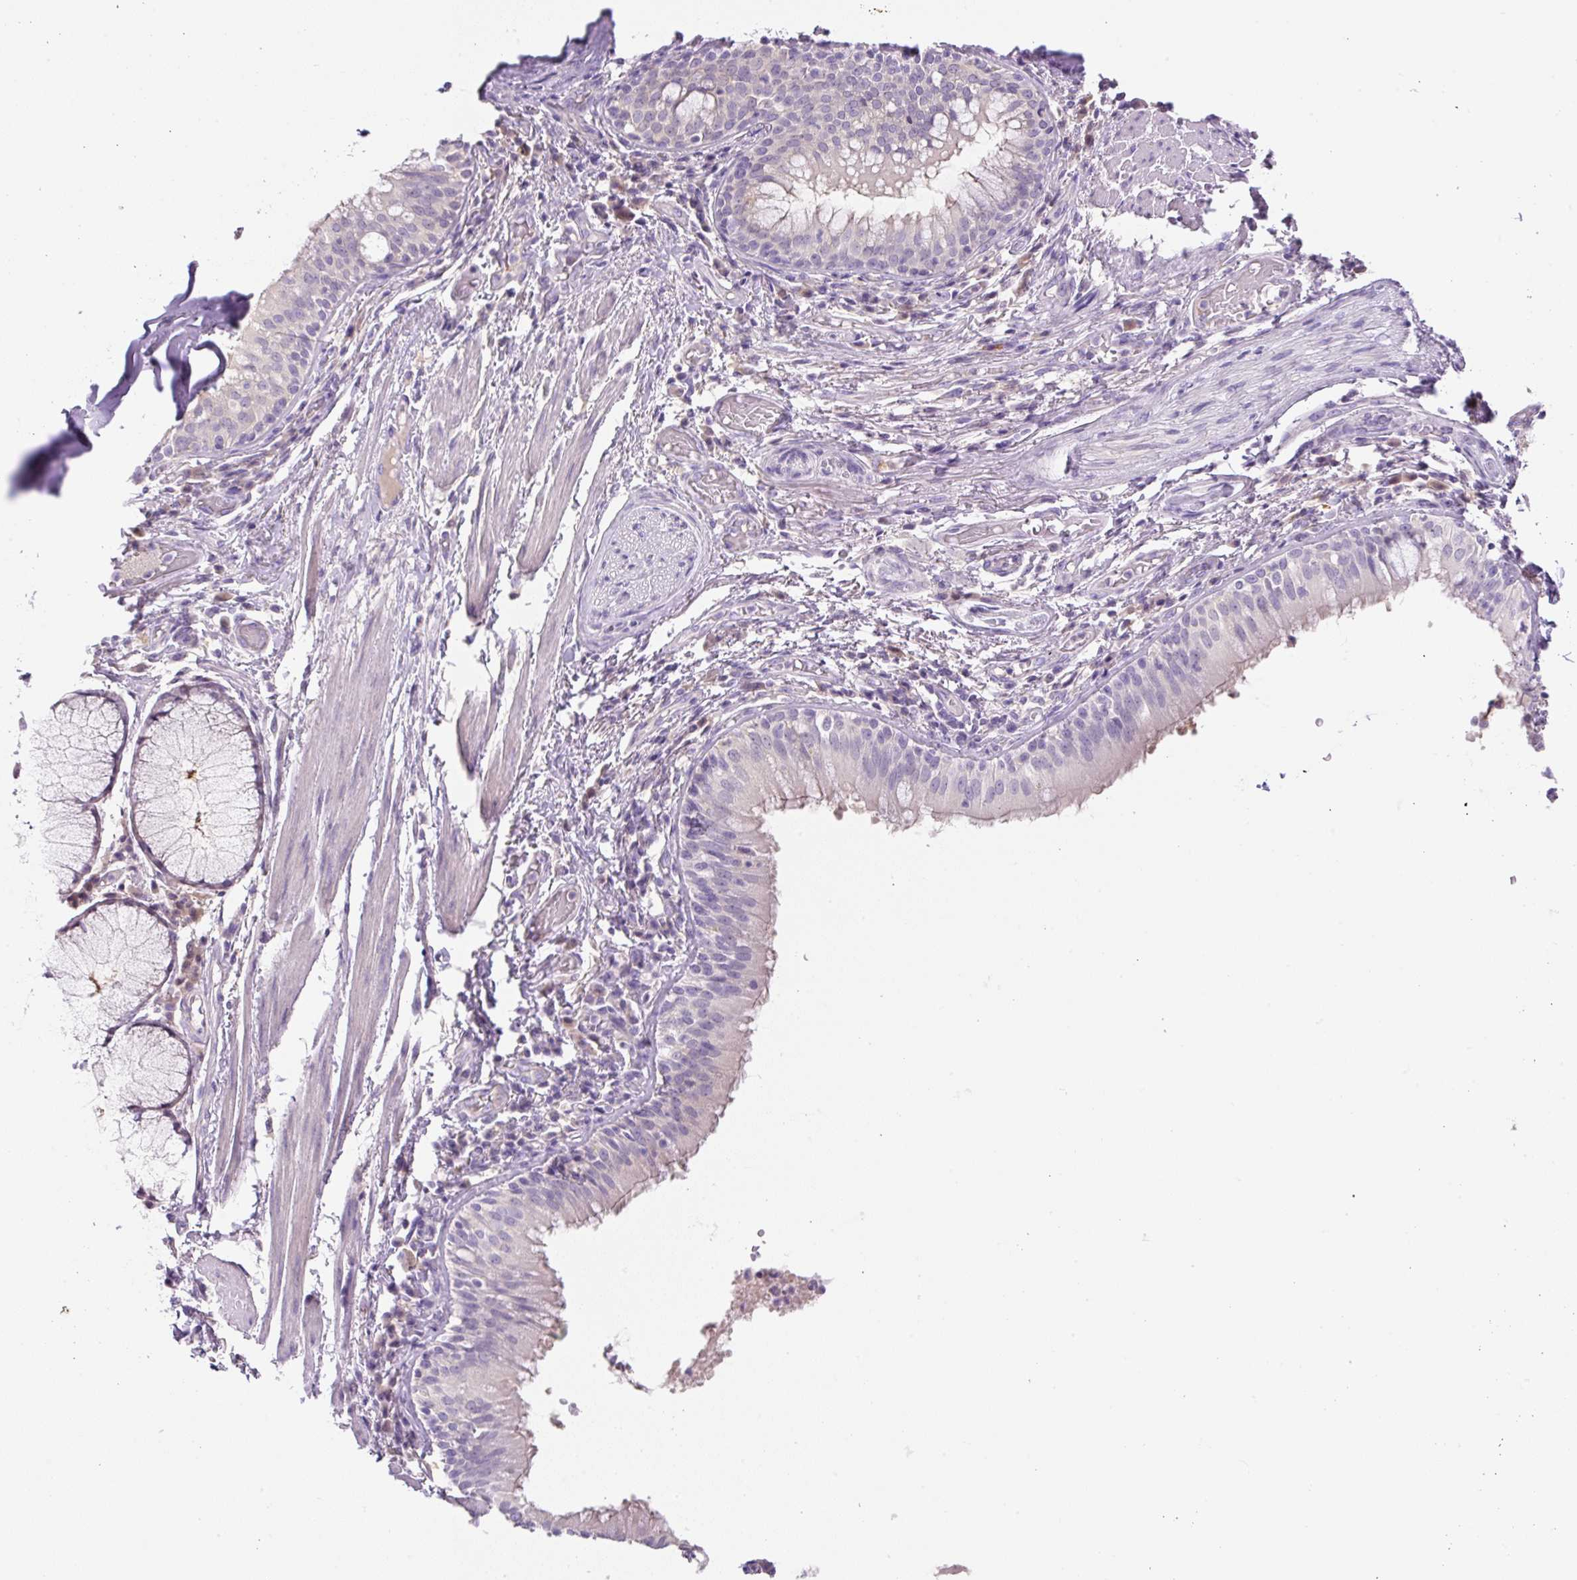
{"staining": {"intensity": "negative", "quantity": "none", "location": "none"}, "tissue": "adipose tissue", "cell_type": "Adipocytes", "image_type": "normal", "snomed": [{"axis": "morphology", "description": "Normal tissue, NOS"}, {"axis": "topography", "description": "Cartilage tissue"}, {"axis": "topography", "description": "Bronchus"}], "caption": "Photomicrograph shows no significant protein positivity in adipocytes of normal adipose tissue. Brightfield microscopy of immunohistochemistry stained with DAB (3,3'-diaminobenzidine) (brown) and hematoxylin (blue), captured at high magnification.", "gene": "TDRD15", "patient": {"sex": "male", "age": 56}}